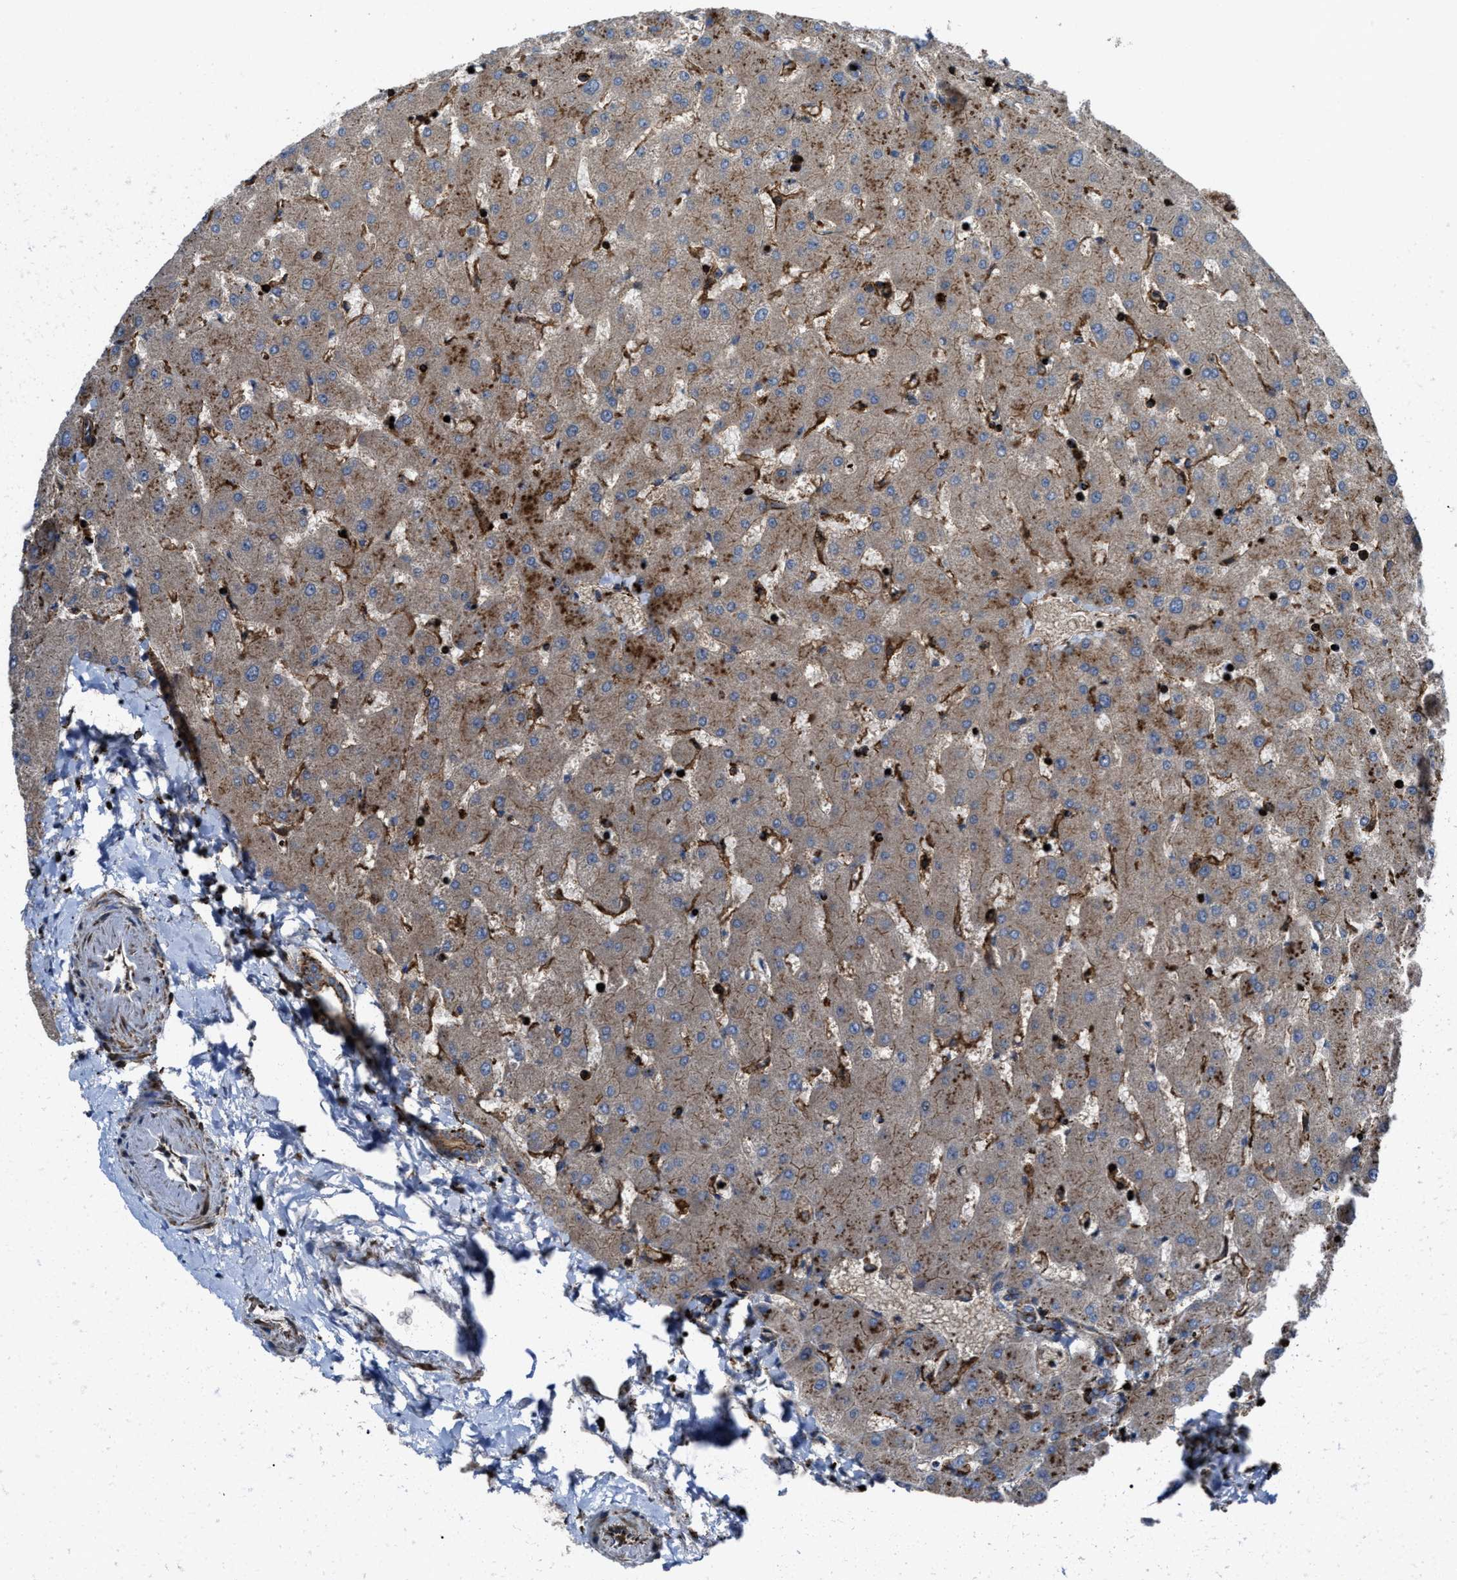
{"staining": {"intensity": "moderate", "quantity": "25%-75%", "location": "cytoplasmic/membranous"}, "tissue": "liver", "cell_type": "Cholangiocytes", "image_type": "normal", "snomed": [{"axis": "morphology", "description": "Normal tissue, NOS"}, {"axis": "topography", "description": "Liver"}], "caption": "The image displays immunohistochemical staining of normal liver. There is moderate cytoplasmic/membranous positivity is identified in about 25%-75% of cholangiocytes.", "gene": "AGPAT2", "patient": {"sex": "female", "age": 63}}